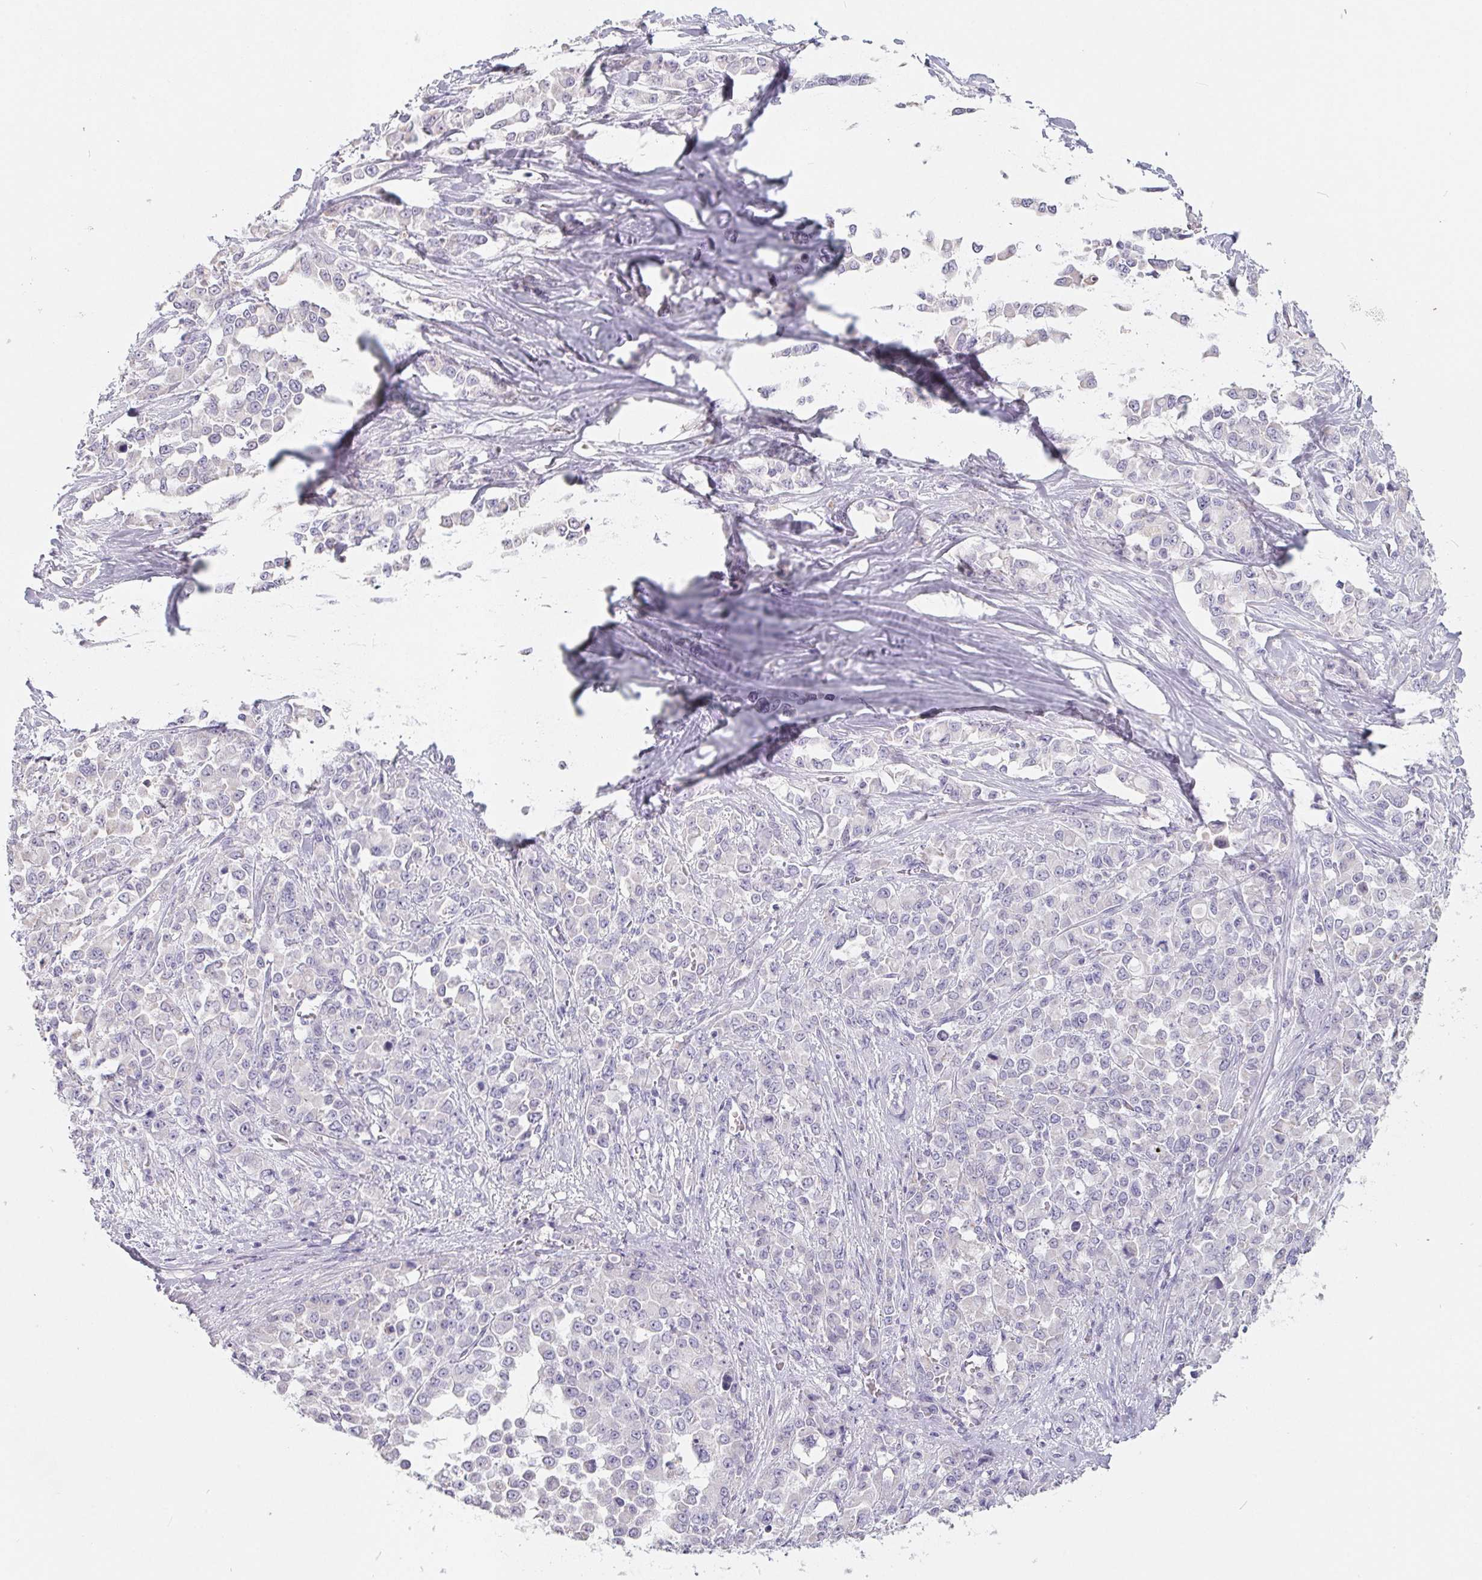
{"staining": {"intensity": "negative", "quantity": "none", "location": "none"}, "tissue": "stomach cancer", "cell_type": "Tumor cells", "image_type": "cancer", "snomed": [{"axis": "morphology", "description": "Adenocarcinoma, NOS"}, {"axis": "topography", "description": "Stomach"}], "caption": "Immunohistochemistry (IHC) micrograph of neoplastic tissue: stomach cancer stained with DAB demonstrates no significant protein staining in tumor cells.", "gene": "FDX1", "patient": {"sex": "female", "age": 76}}